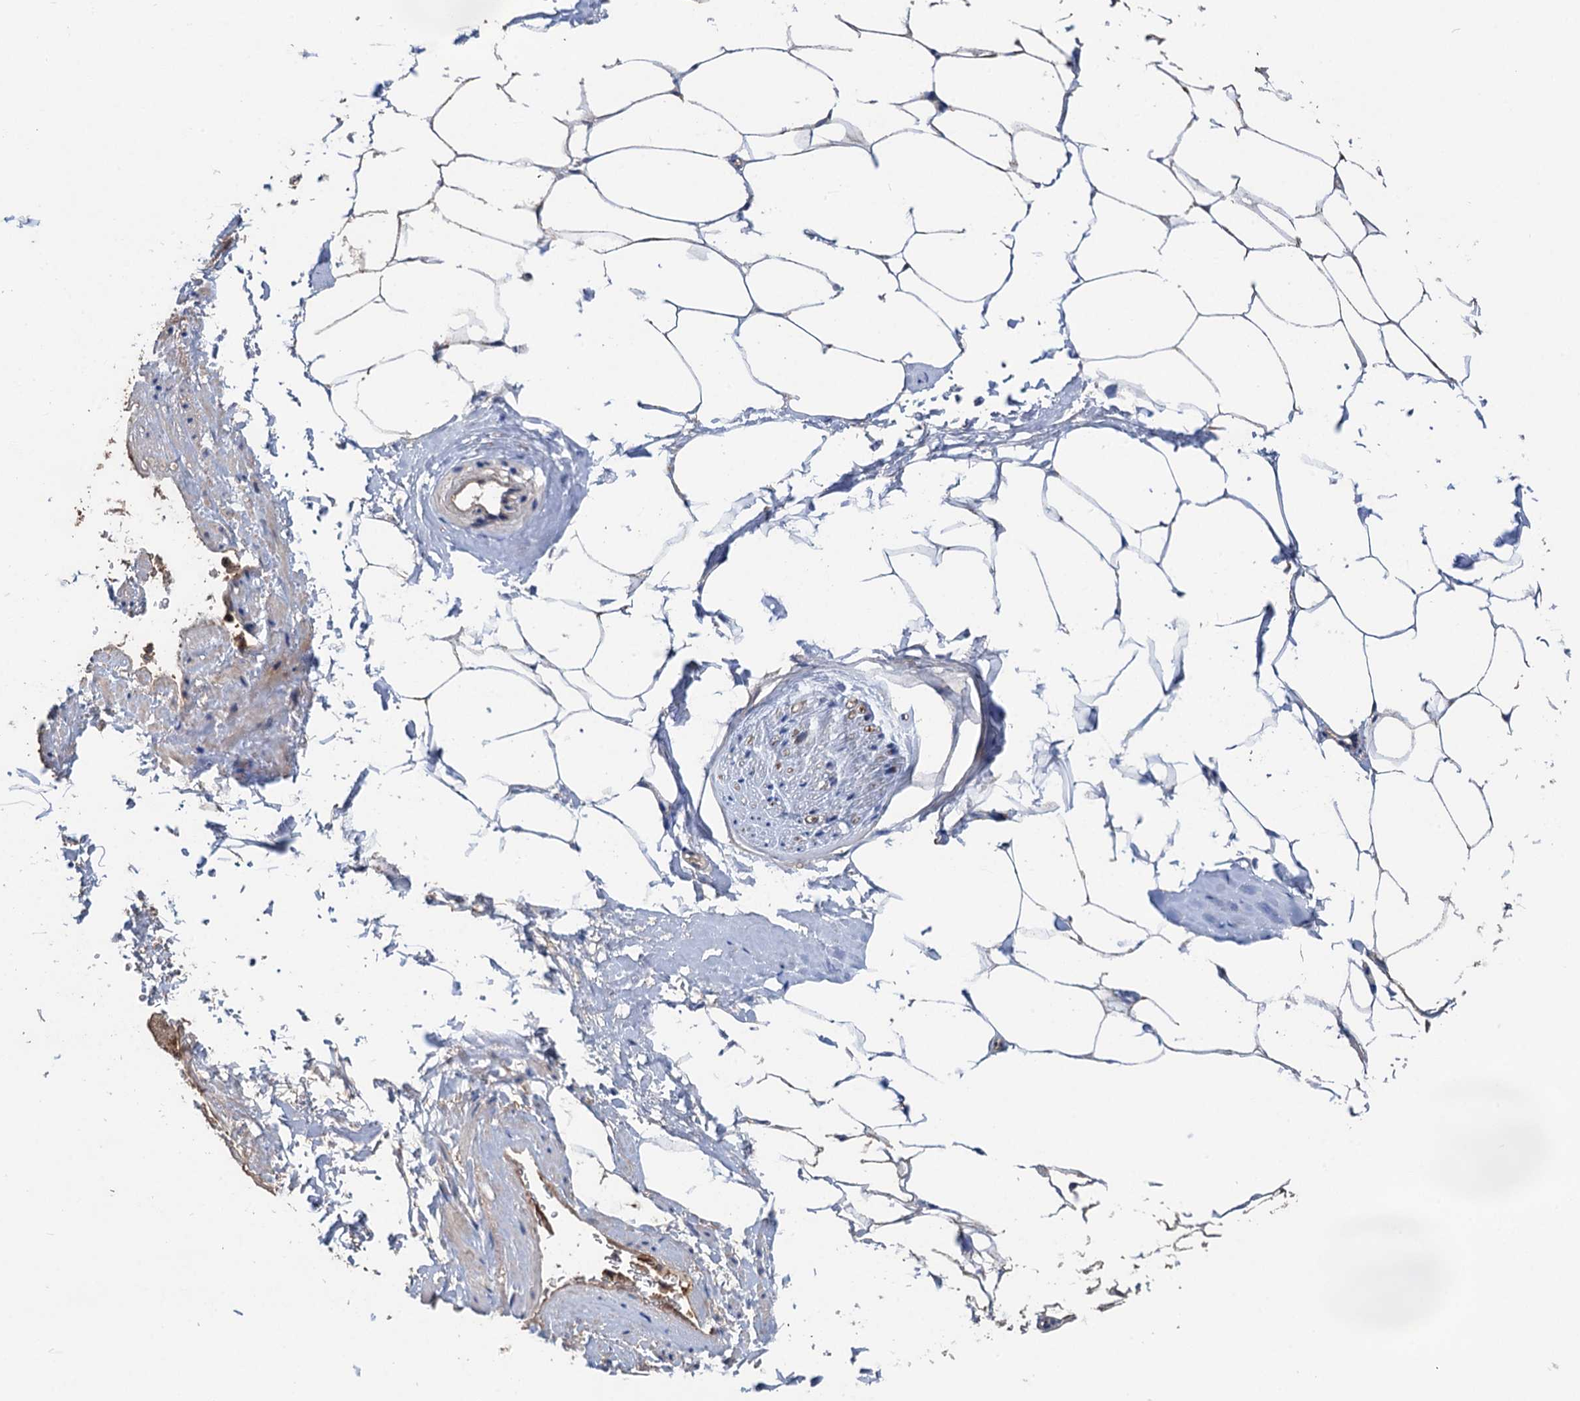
{"staining": {"intensity": "moderate", "quantity": ">75%", "location": "cytoplasmic/membranous"}, "tissue": "adipose tissue", "cell_type": "Adipocytes", "image_type": "normal", "snomed": [{"axis": "morphology", "description": "Normal tissue, NOS"}, {"axis": "morphology", "description": "Adenocarcinoma, Low grade"}, {"axis": "topography", "description": "Prostate"}, {"axis": "topography", "description": "Peripheral nerve tissue"}], "caption": "Moderate cytoplasmic/membranous positivity is appreciated in about >75% of adipocytes in benign adipose tissue. Using DAB (3,3'-diaminobenzidine) (brown) and hematoxylin (blue) stains, captured at high magnification using brightfield microscopy.", "gene": "DGLUCY", "patient": {"sex": "male", "age": 63}}